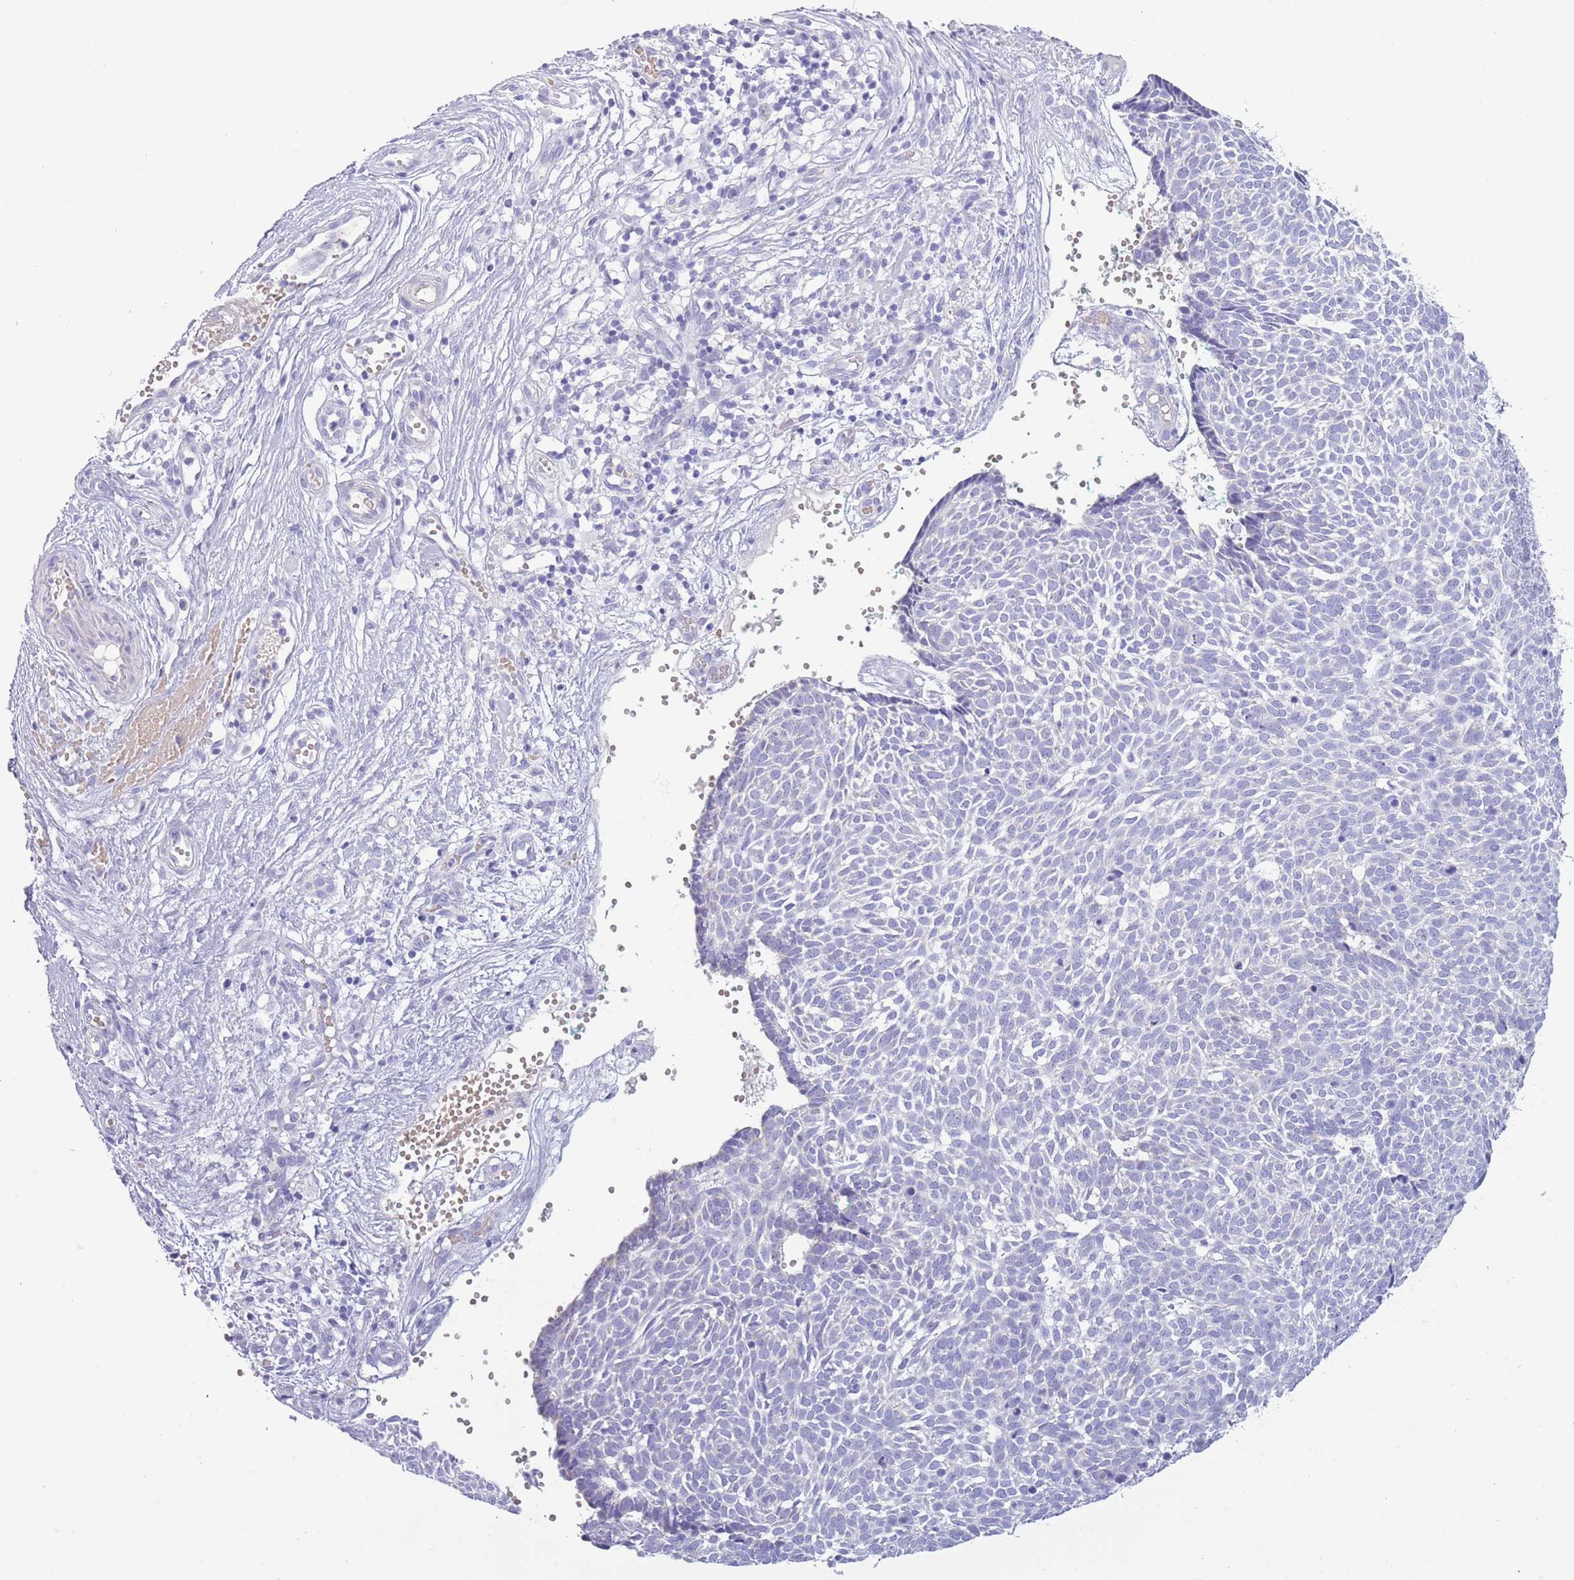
{"staining": {"intensity": "negative", "quantity": "none", "location": "none"}, "tissue": "skin cancer", "cell_type": "Tumor cells", "image_type": "cancer", "snomed": [{"axis": "morphology", "description": "Basal cell carcinoma"}, {"axis": "topography", "description": "Skin"}], "caption": "This is an immunohistochemistry image of skin cancer (basal cell carcinoma). There is no positivity in tumor cells.", "gene": "ACR", "patient": {"sex": "male", "age": 61}}